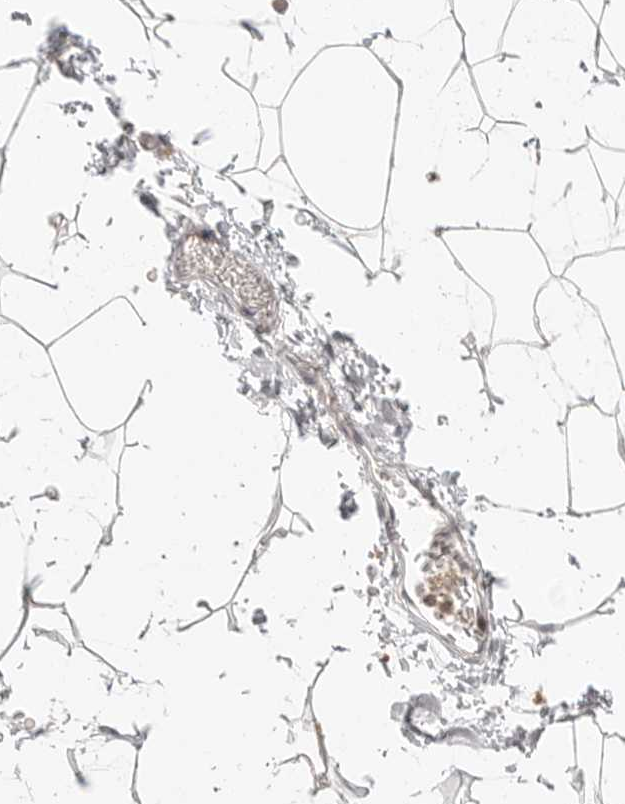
{"staining": {"intensity": "negative", "quantity": "none", "location": "none"}, "tissue": "adipose tissue", "cell_type": "Adipocytes", "image_type": "normal", "snomed": [{"axis": "morphology", "description": "Normal tissue, NOS"}, {"axis": "topography", "description": "Soft tissue"}], "caption": "The histopathology image reveals no significant staining in adipocytes of adipose tissue. Brightfield microscopy of IHC stained with DAB (3,3'-diaminobenzidine) (brown) and hematoxylin (blue), captured at high magnification.", "gene": "DBNL", "patient": {"sex": "male", "age": 72}}